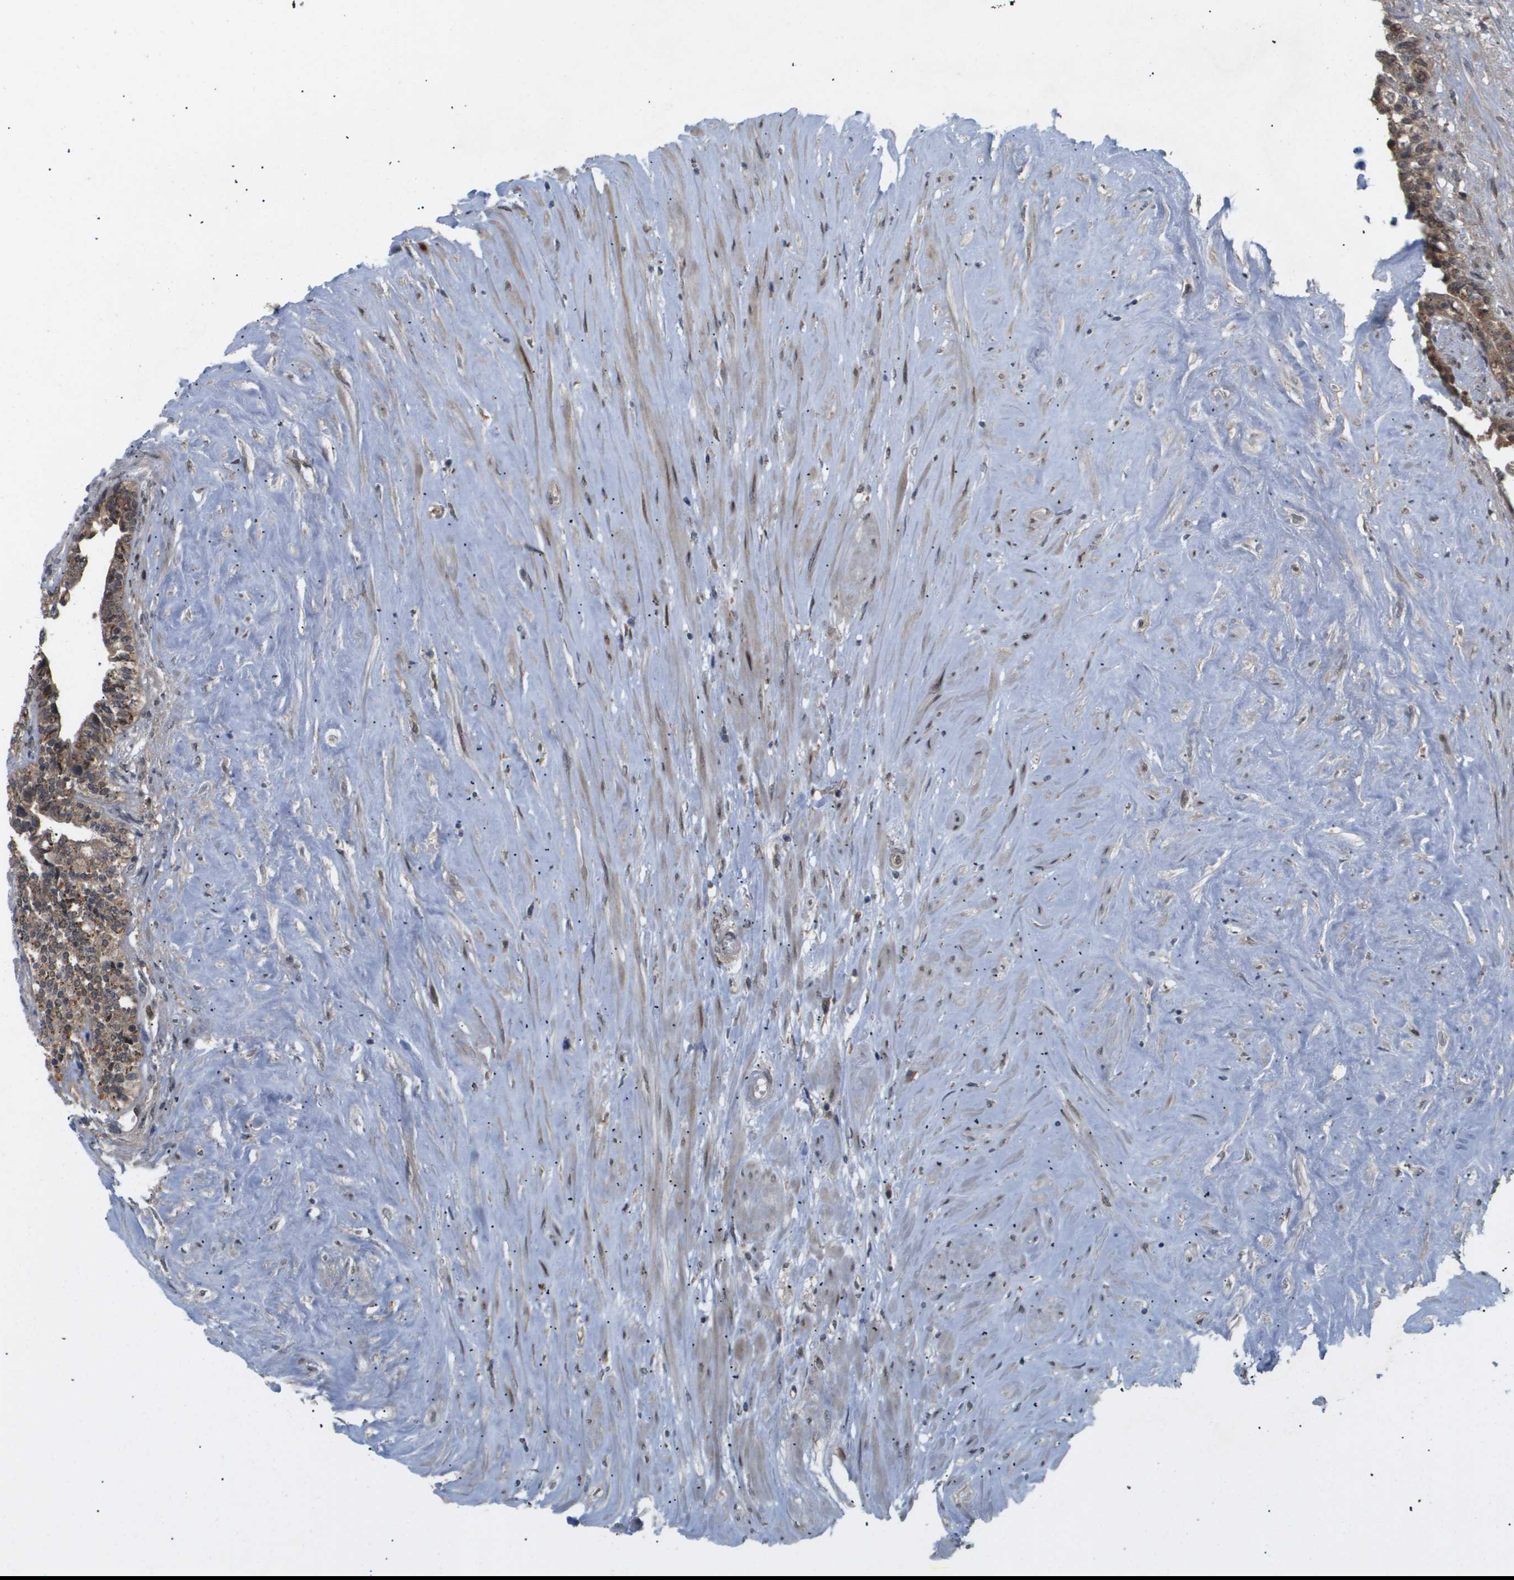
{"staining": {"intensity": "moderate", "quantity": ">75%", "location": "cytoplasmic/membranous"}, "tissue": "seminal vesicle", "cell_type": "Glandular cells", "image_type": "normal", "snomed": [{"axis": "morphology", "description": "Normal tissue, NOS"}, {"axis": "topography", "description": "Seminal veicle"}], "caption": "The micrograph shows immunohistochemical staining of normal seminal vesicle. There is moderate cytoplasmic/membranous expression is present in approximately >75% of glandular cells.", "gene": "PDGFB", "patient": {"sex": "male", "age": 63}}